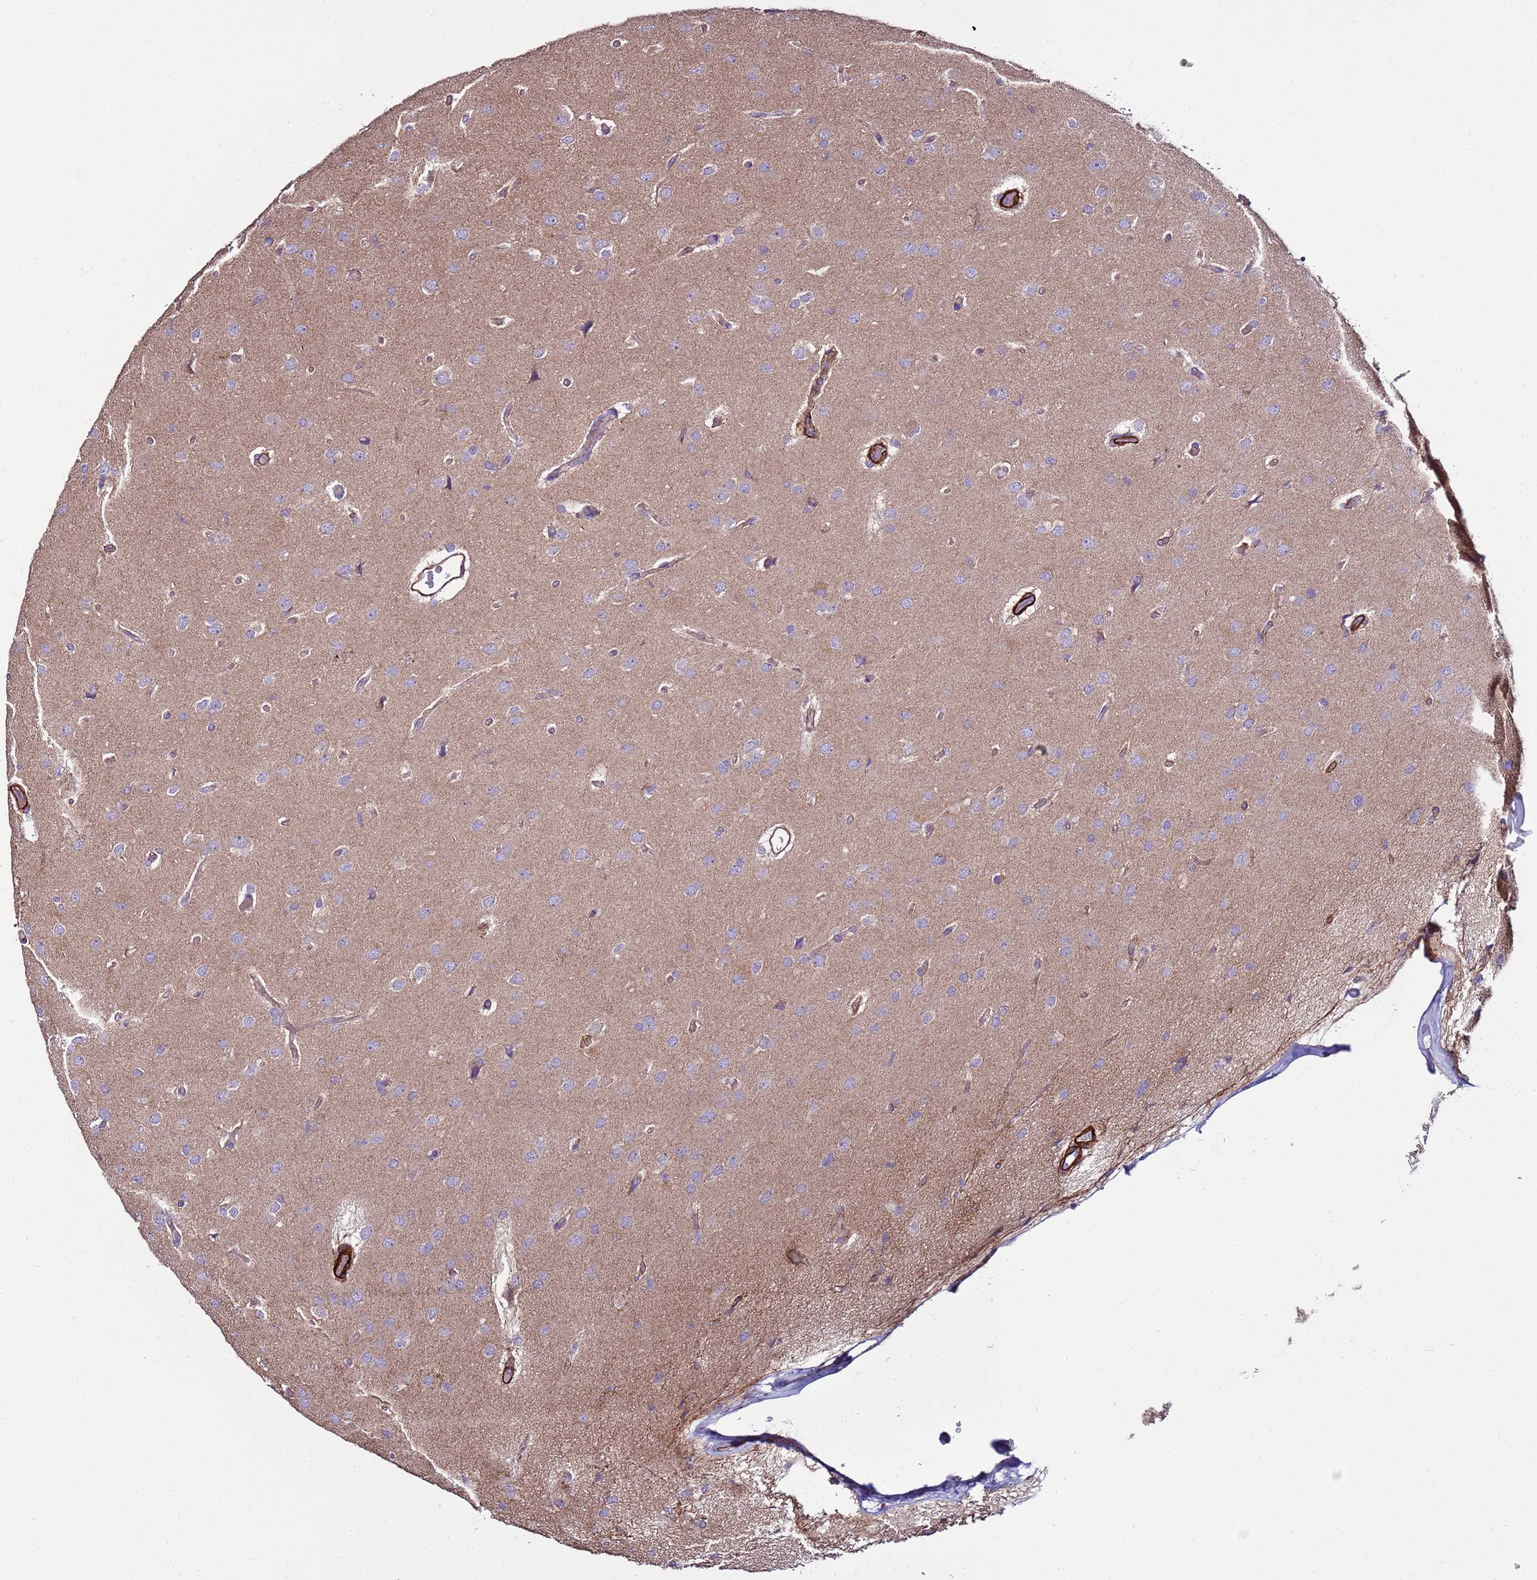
{"staining": {"intensity": "negative", "quantity": "none", "location": "none"}, "tissue": "glioma", "cell_type": "Tumor cells", "image_type": "cancer", "snomed": [{"axis": "morphology", "description": "Glioma, malignant, High grade"}, {"axis": "topography", "description": "Brain"}], "caption": "The immunohistochemistry (IHC) photomicrograph has no significant expression in tumor cells of glioma tissue.", "gene": "RABL2B", "patient": {"sex": "male", "age": 77}}